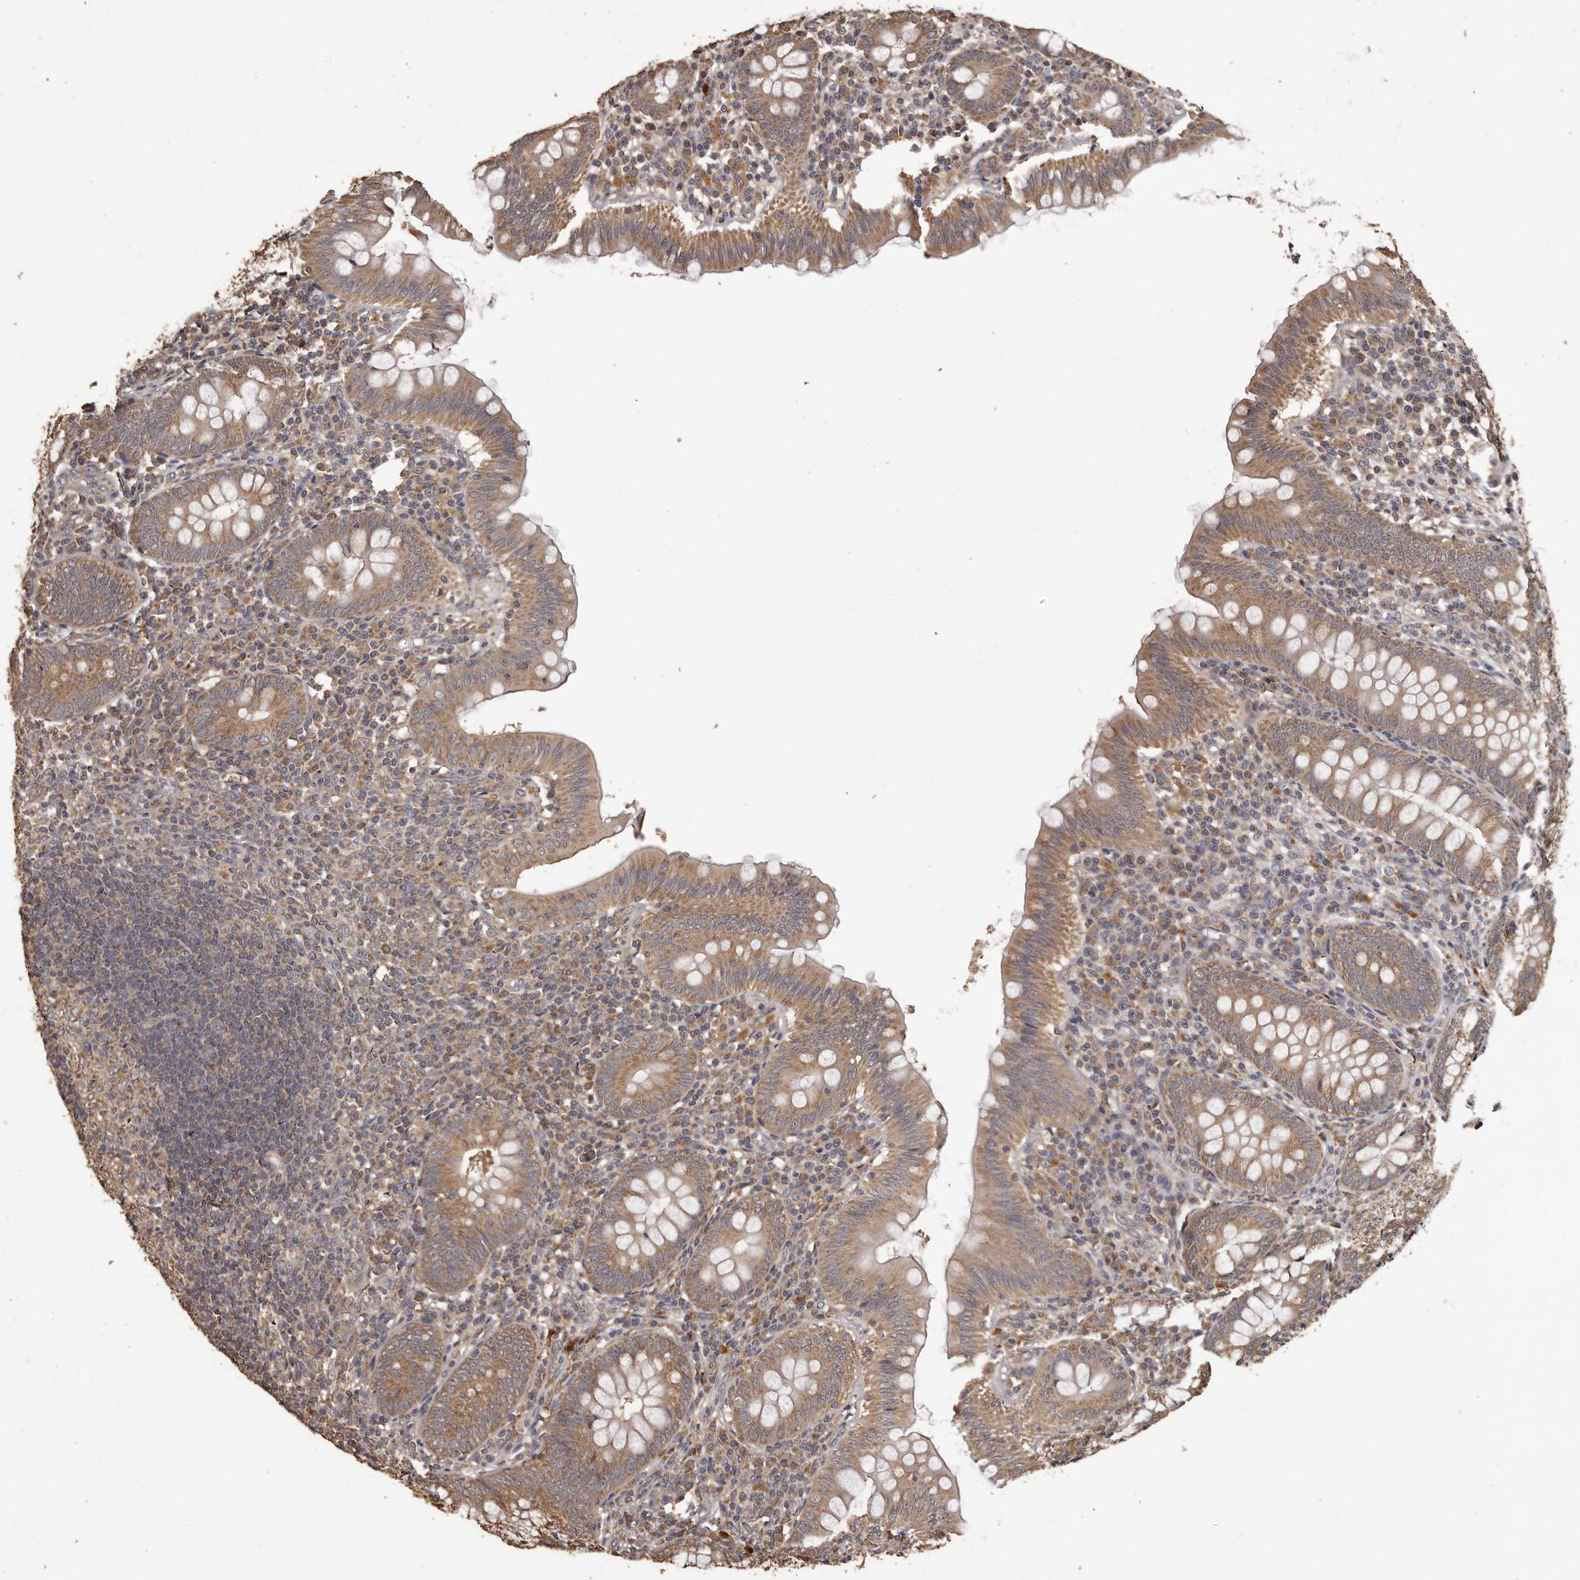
{"staining": {"intensity": "moderate", "quantity": ">75%", "location": "cytoplasmic/membranous"}, "tissue": "appendix", "cell_type": "Glandular cells", "image_type": "normal", "snomed": [{"axis": "morphology", "description": "Normal tissue, NOS"}, {"axis": "topography", "description": "Appendix"}], "caption": "Normal appendix shows moderate cytoplasmic/membranous staining in approximately >75% of glandular cells, visualized by immunohistochemistry.", "gene": "MGAT5", "patient": {"sex": "male", "age": 14}}